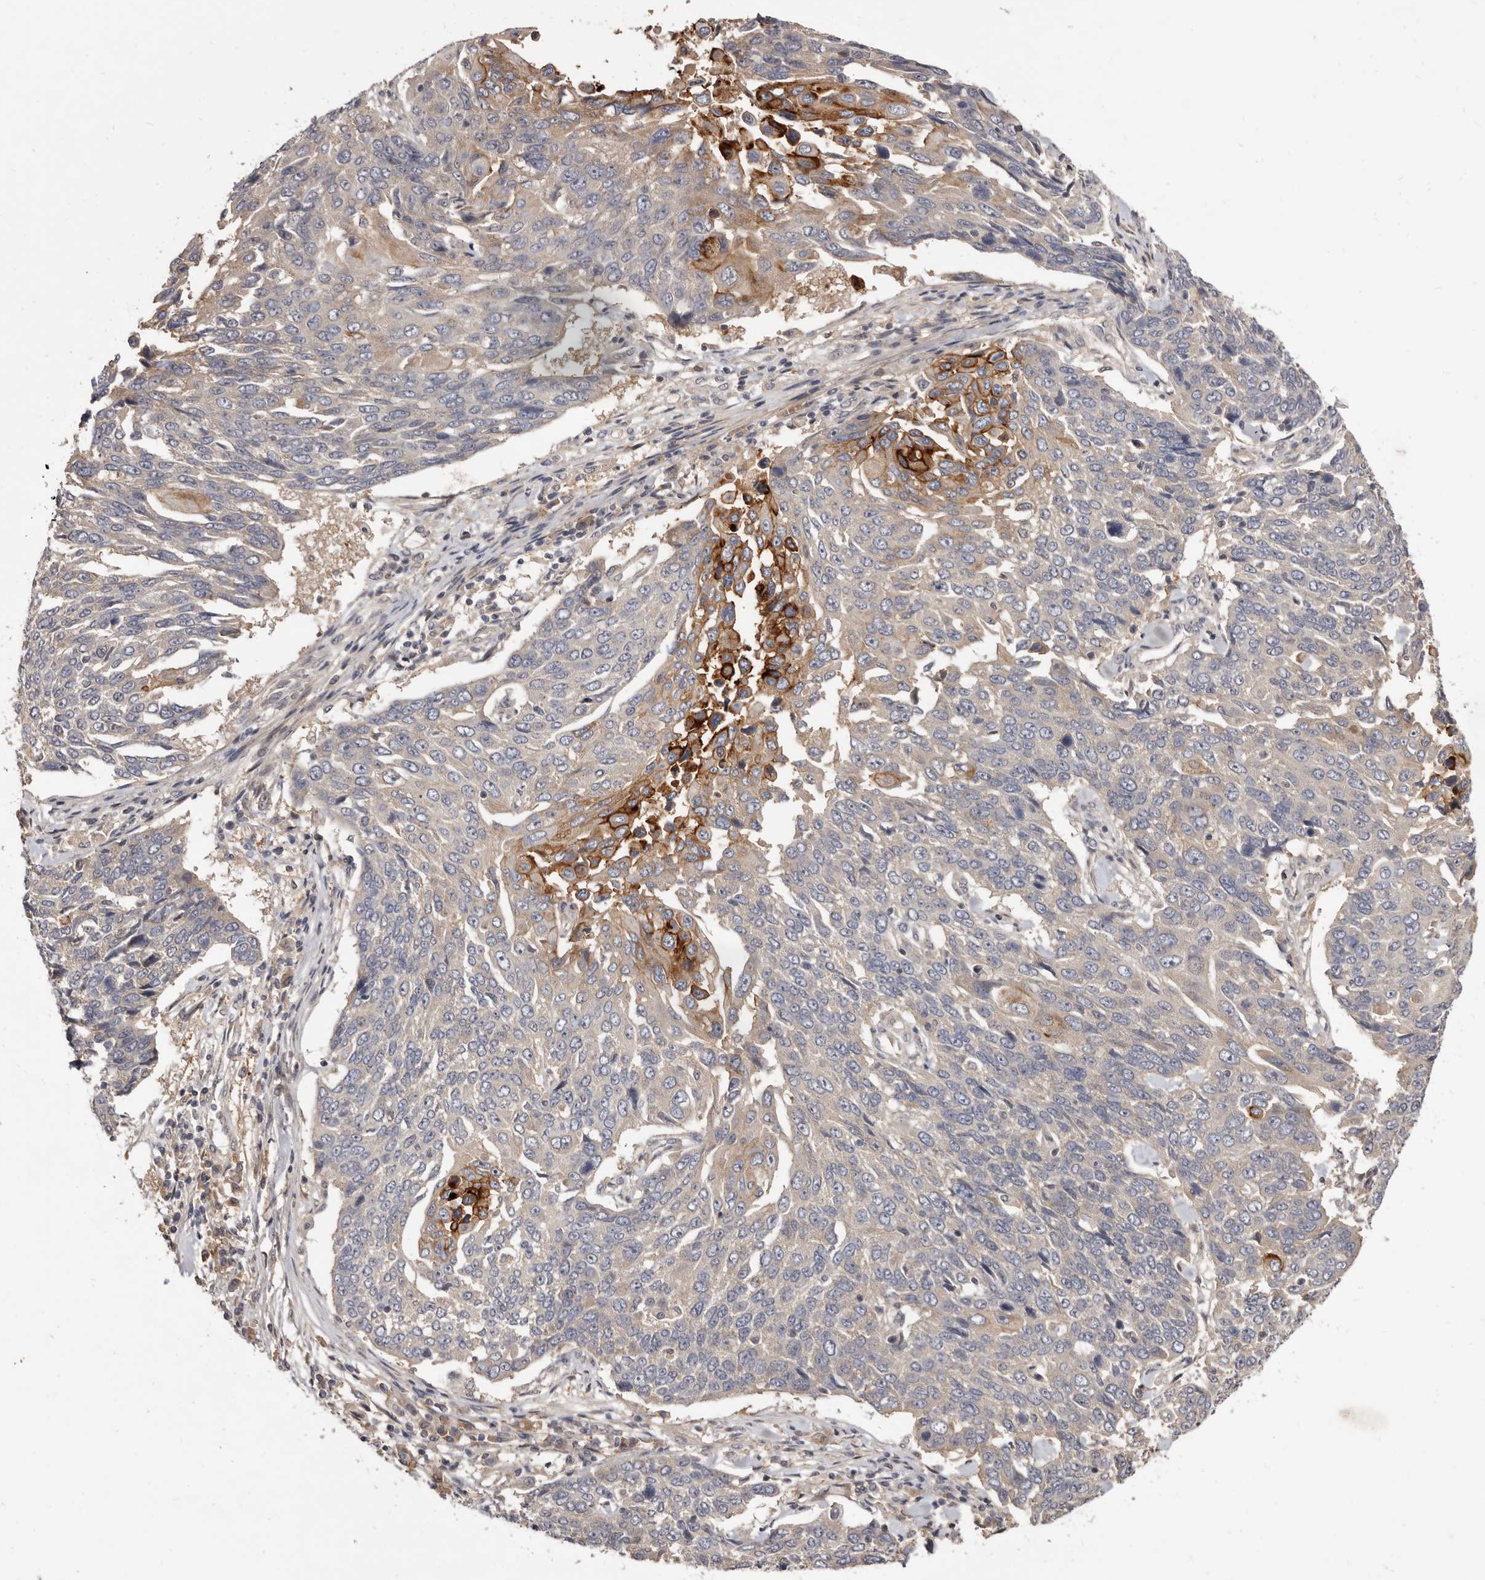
{"staining": {"intensity": "strong", "quantity": "<25%", "location": "cytoplasmic/membranous"}, "tissue": "lung cancer", "cell_type": "Tumor cells", "image_type": "cancer", "snomed": [{"axis": "morphology", "description": "Squamous cell carcinoma, NOS"}, {"axis": "topography", "description": "Lung"}], "caption": "About <25% of tumor cells in human lung squamous cell carcinoma reveal strong cytoplasmic/membranous protein expression as visualized by brown immunohistochemical staining.", "gene": "INAVA", "patient": {"sex": "male", "age": 66}}